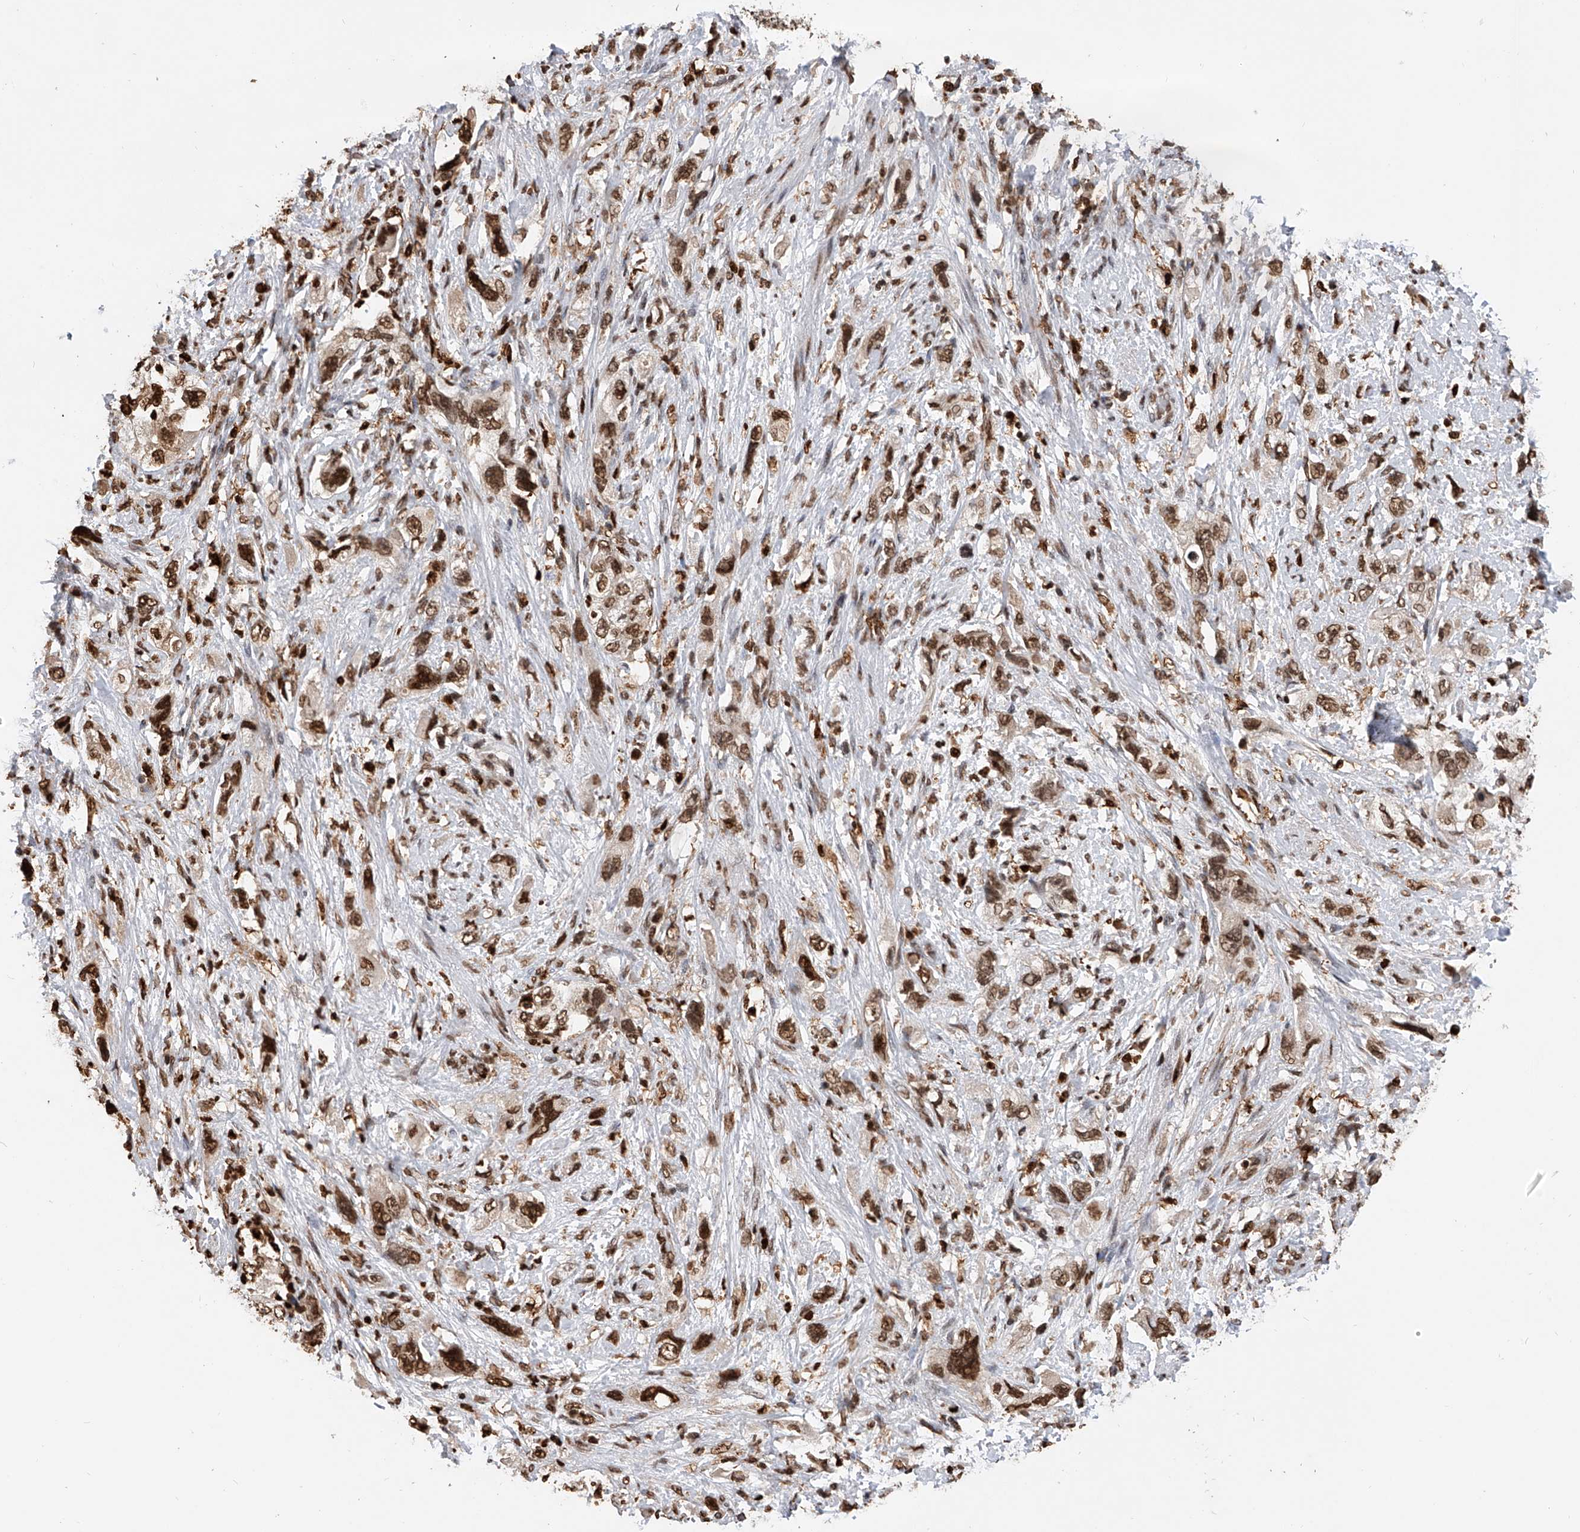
{"staining": {"intensity": "moderate", "quantity": ">75%", "location": "nuclear"}, "tissue": "pancreatic cancer", "cell_type": "Tumor cells", "image_type": "cancer", "snomed": [{"axis": "morphology", "description": "Adenocarcinoma, NOS"}, {"axis": "topography", "description": "Pancreas"}], "caption": "A histopathology image of adenocarcinoma (pancreatic) stained for a protein displays moderate nuclear brown staining in tumor cells. (IHC, brightfield microscopy, high magnification).", "gene": "CFAP410", "patient": {"sex": "female", "age": 73}}